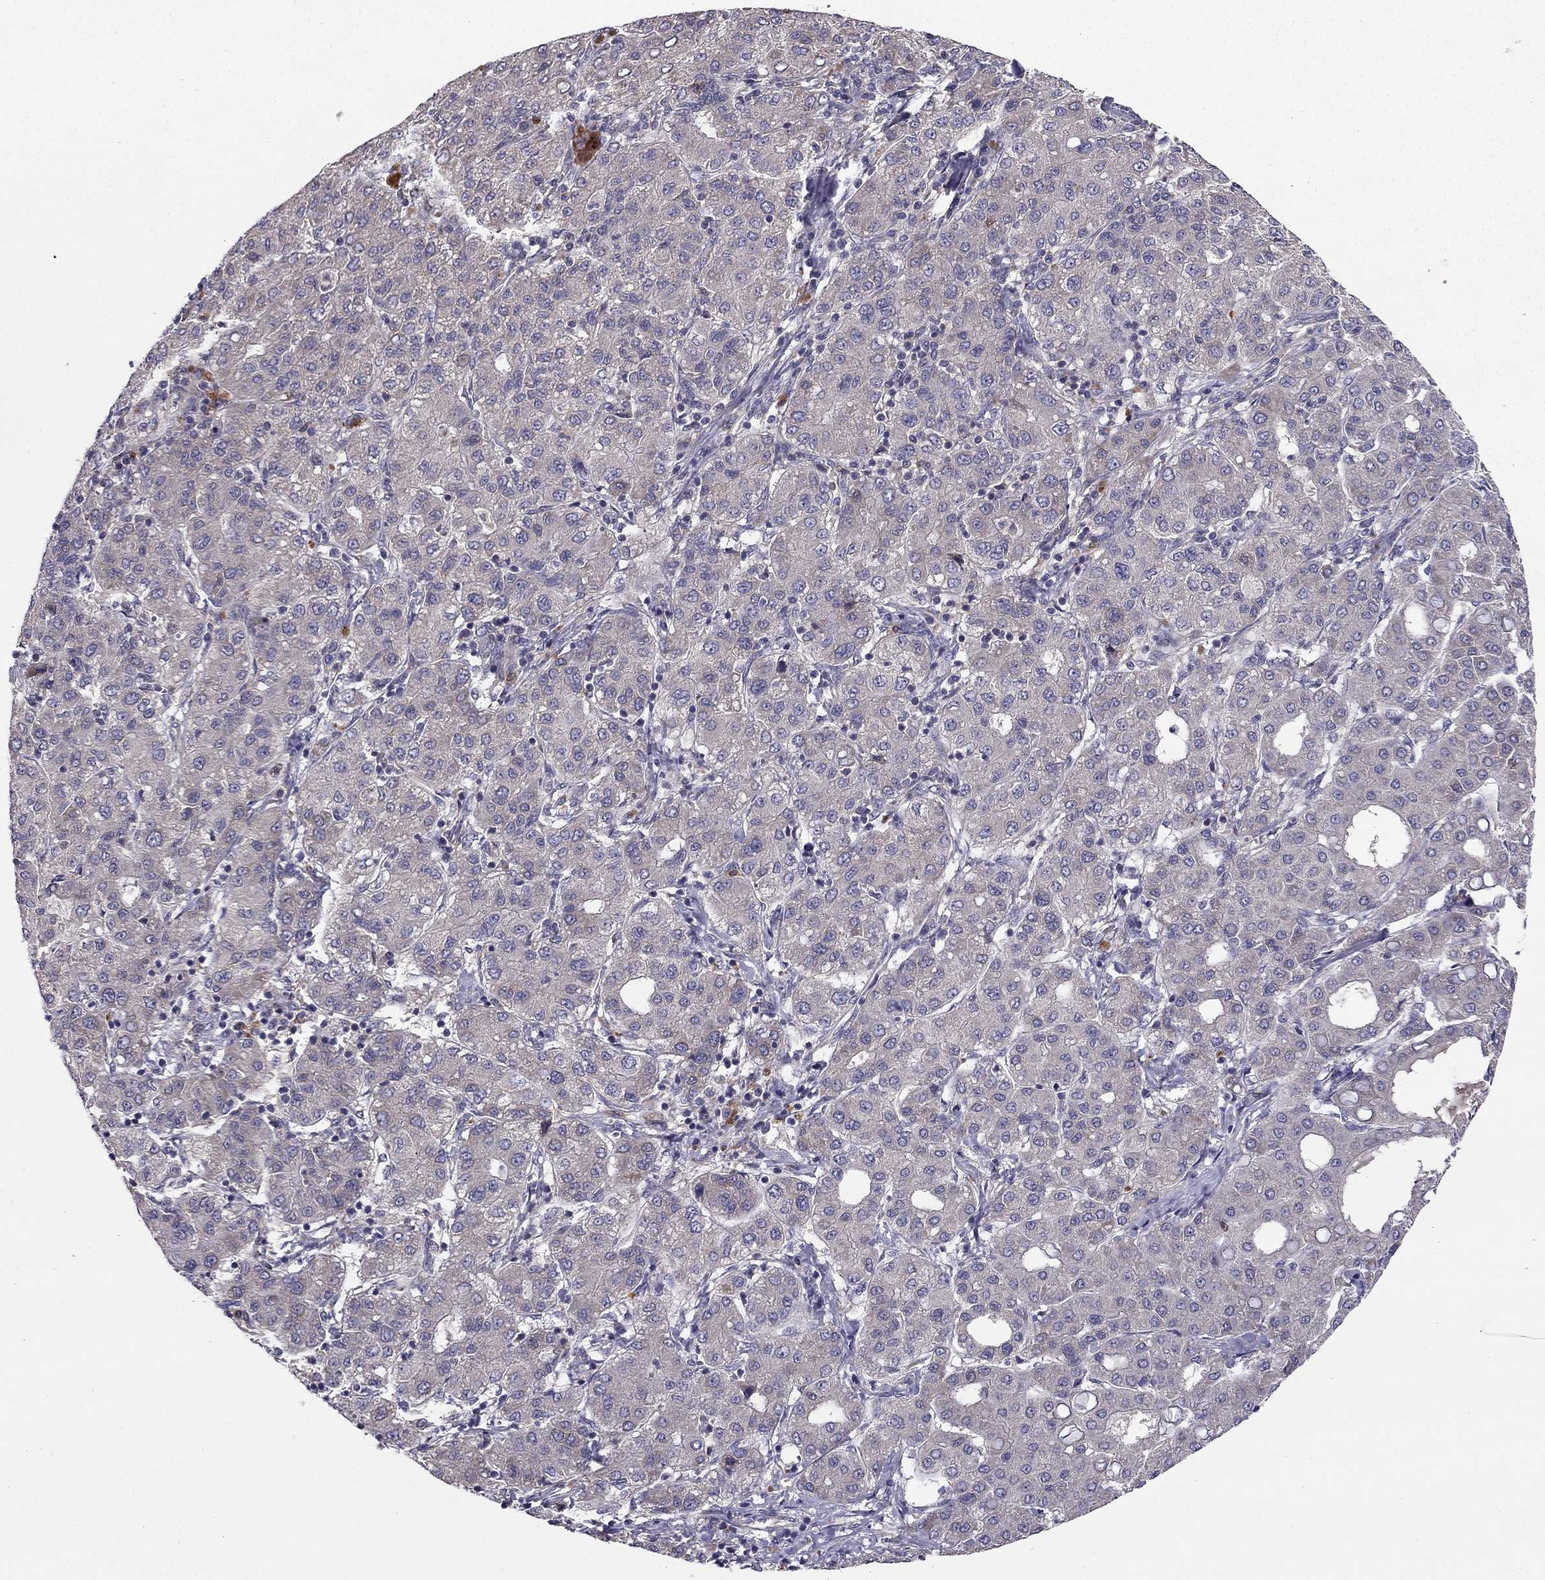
{"staining": {"intensity": "negative", "quantity": "none", "location": "none"}, "tissue": "liver cancer", "cell_type": "Tumor cells", "image_type": "cancer", "snomed": [{"axis": "morphology", "description": "Carcinoma, Hepatocellular, NOS"}, {"axis": "topography", "description": "Liver"}], "caption": "Tumor cells show no significant protein staining in liver cancer (hepatocellular carcinoma).", "gene": "STXBP5", "patient": {"sex": "male", "age": 65}}